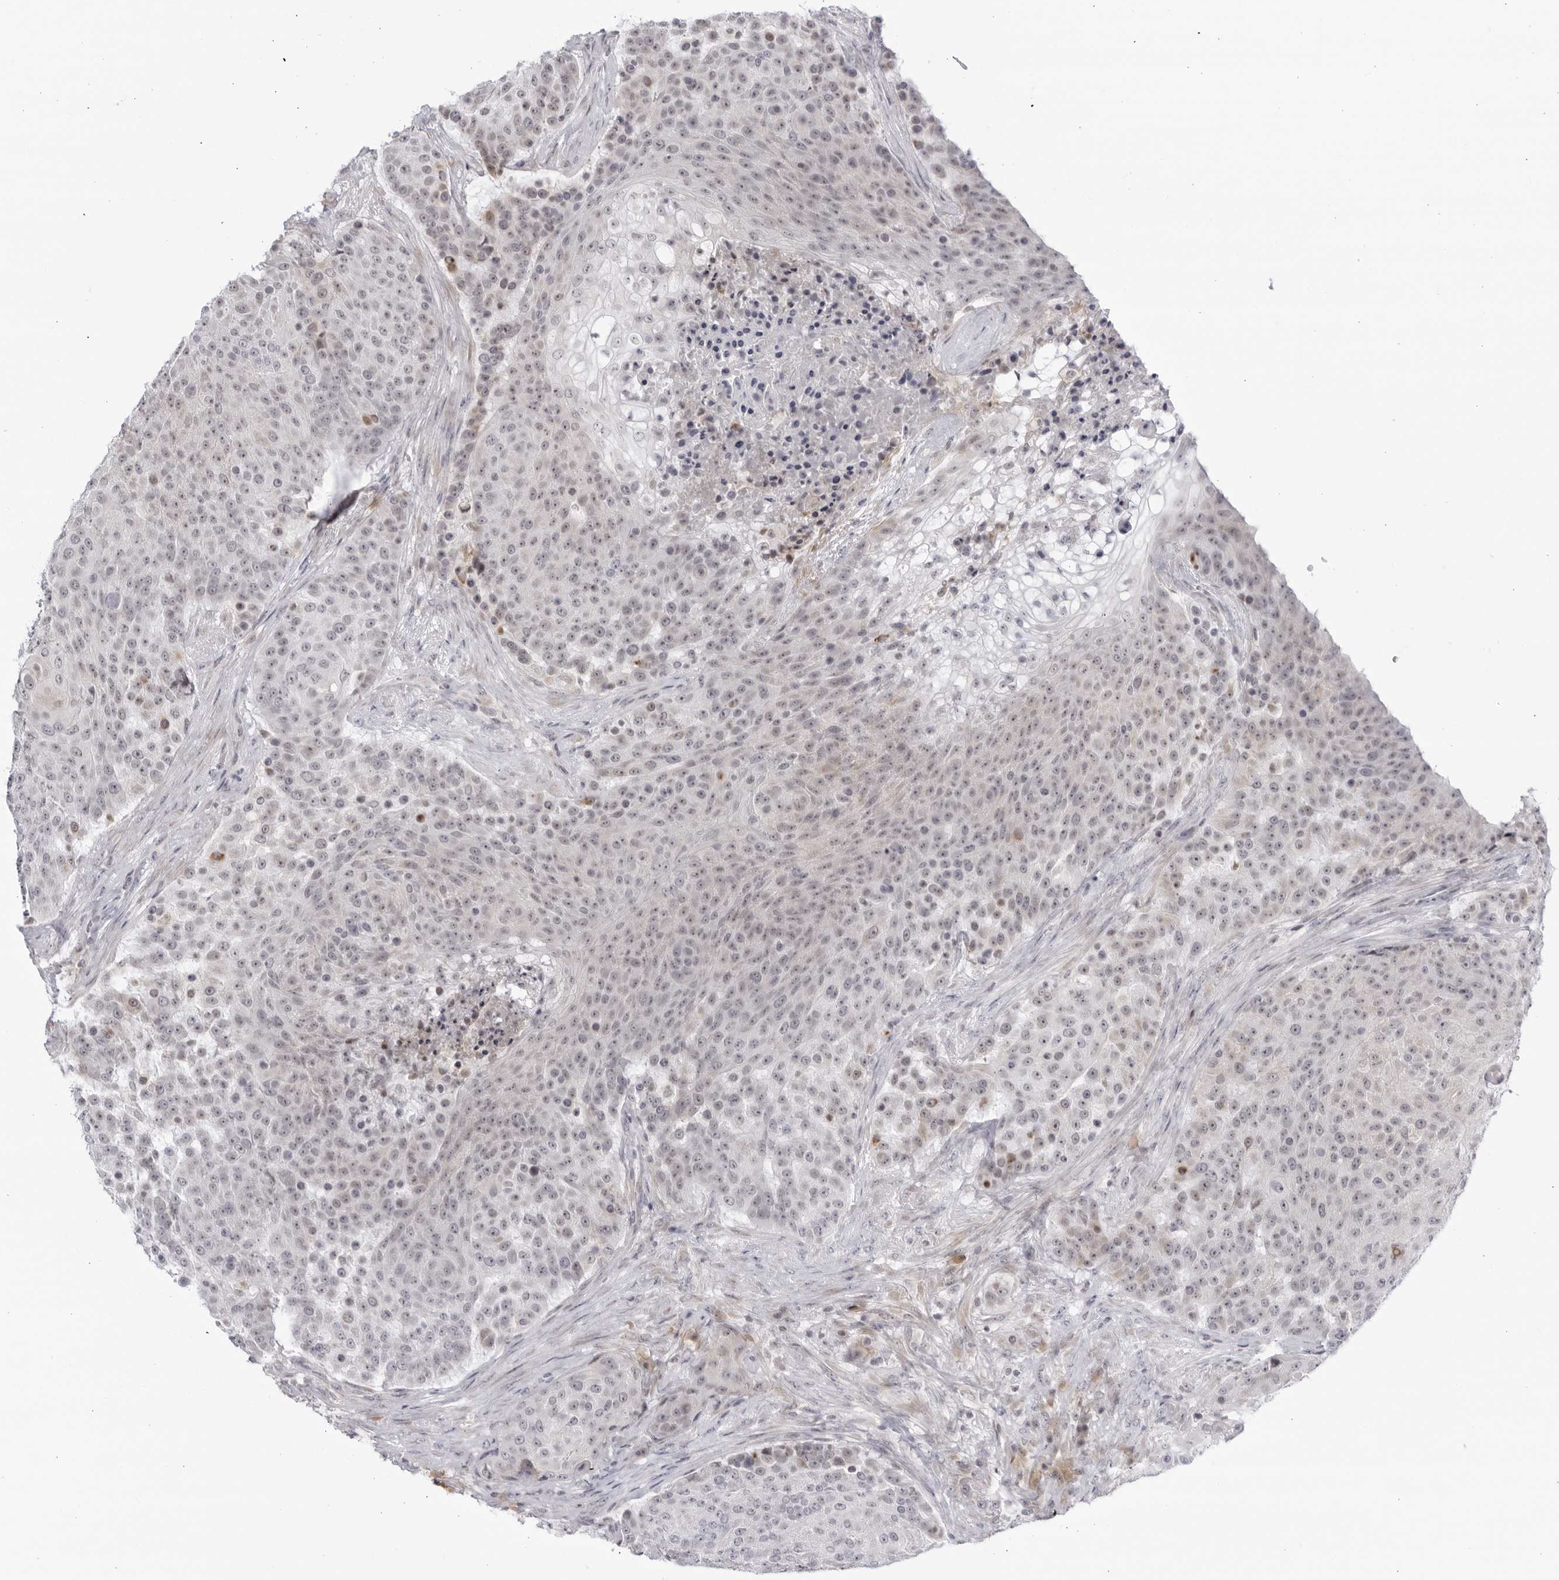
{"staining": {"intensity": "negative", "quantity": "none", "location": "none"}, "tissue": "urothelial cancer", "cell_type": "Tumor cells", "image_type": "cancer", "snomed": [{"axis": "morphology", "description": "Urothelial carcinoma, High grade"}, {"axis": "topography", "description": "Urinary bladder"}], "caption": "Immunohistochemistry (IHC) of human urothelial cancer exhibits no staining in tumor cells.", "gene": "CNBD1", "patient": {"sex": "female", "age": 63}}